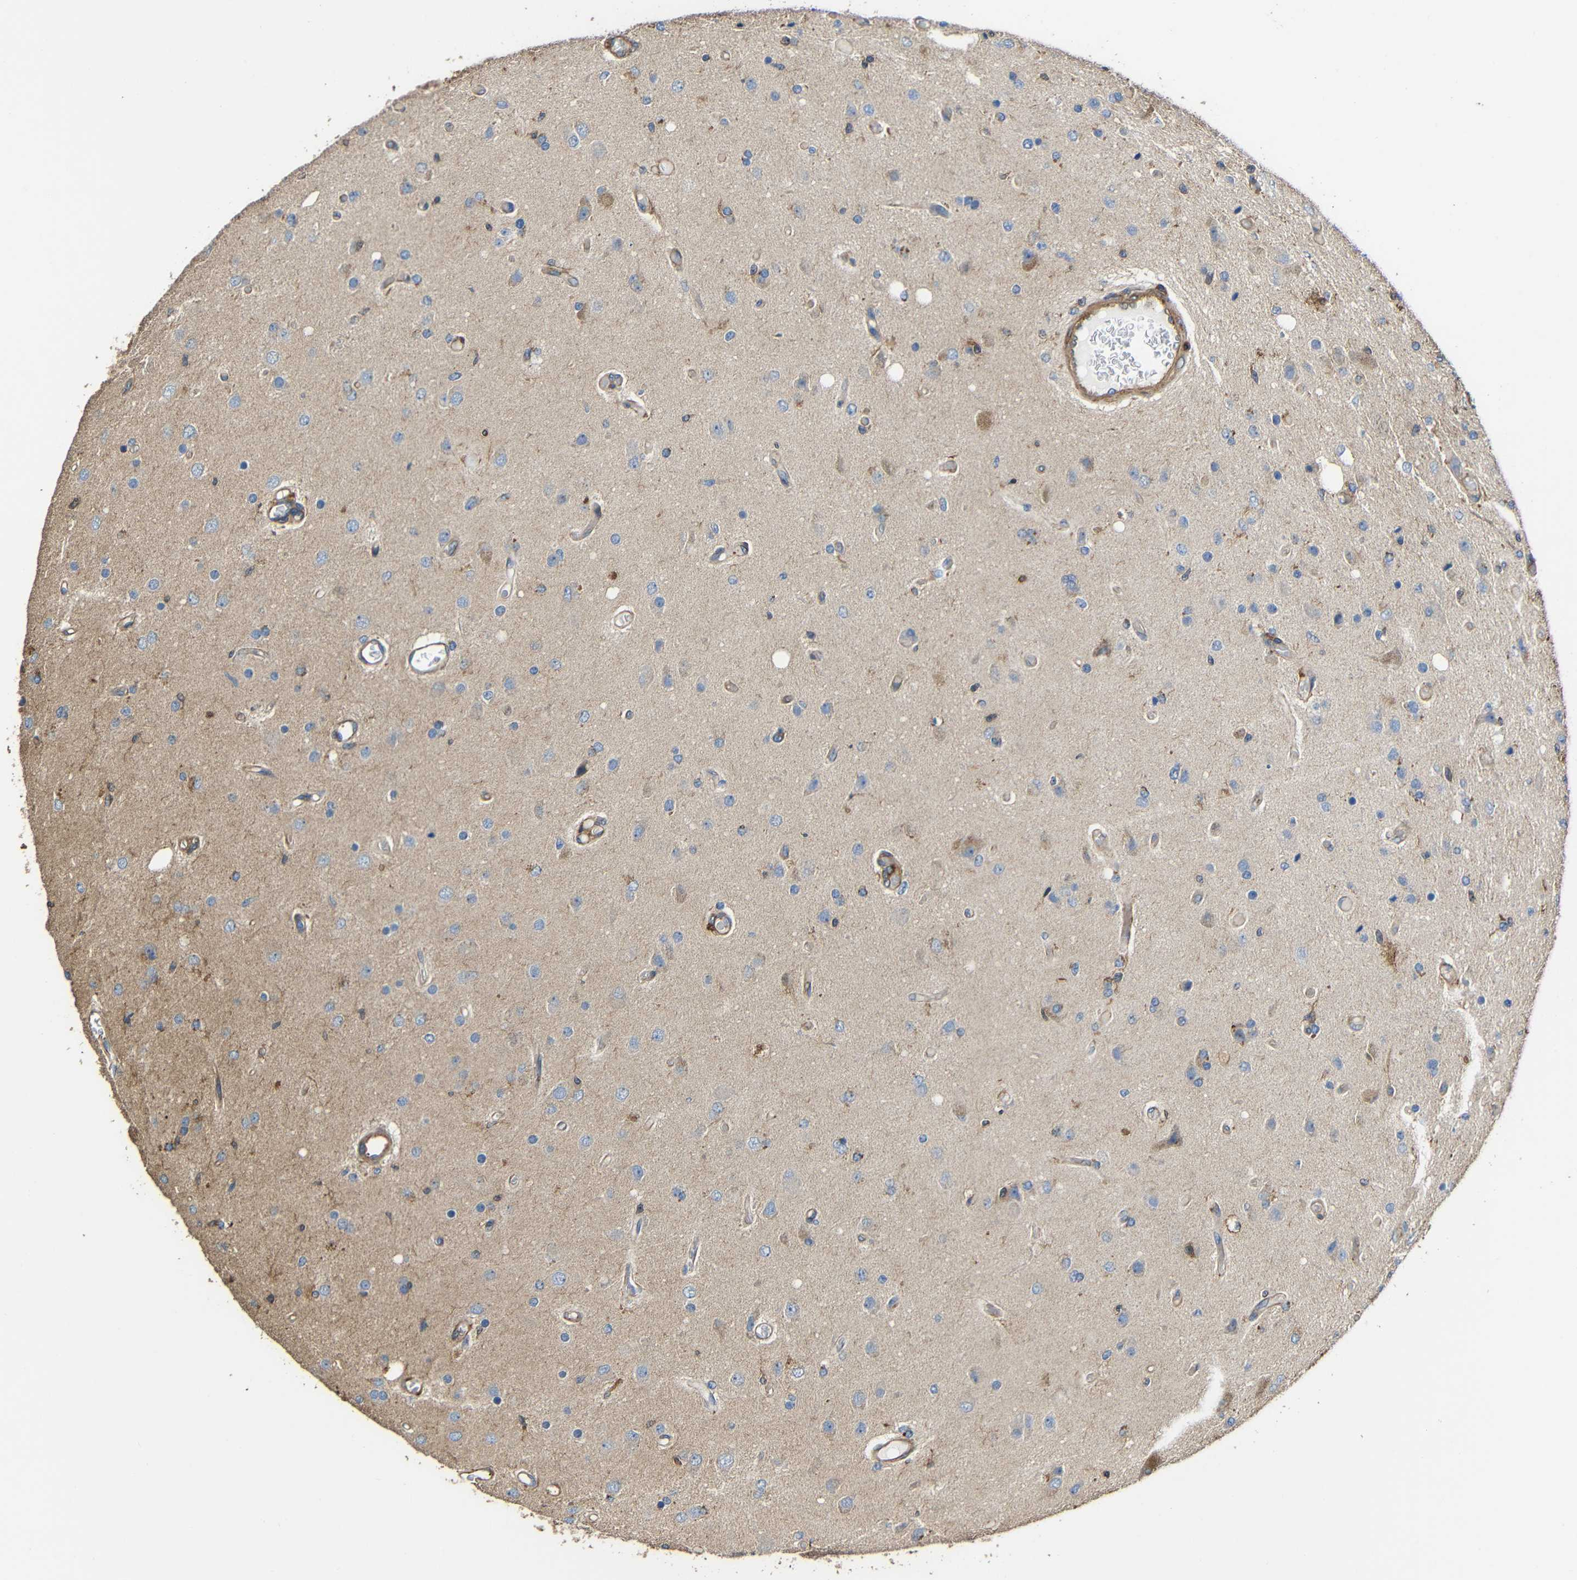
{"staining": {"intensity": "weak", "quantity": "<25%", "location": "cytoplasmic/membranous"}, "tissue": "glioma", "cell_type": "Tumor cells", "image_type": "cancer", "snomed": [{"axis": "morphology", "description": "Normal tissue, NOS"}, {"axis": "morphology", "description": "Glioma, malignant, High grade"}, {"axis": "topography", "description": "Cerebral cortex"}], "caption": "A high-resolution photomicrograph shows IHC staining of glioma, which demonstrates no significant positivity in tumor cells. (IHC, brightfield microscopy, high magnification).", "gene": "RHOT2", "patient": {"sex": "male", "age": 77}}